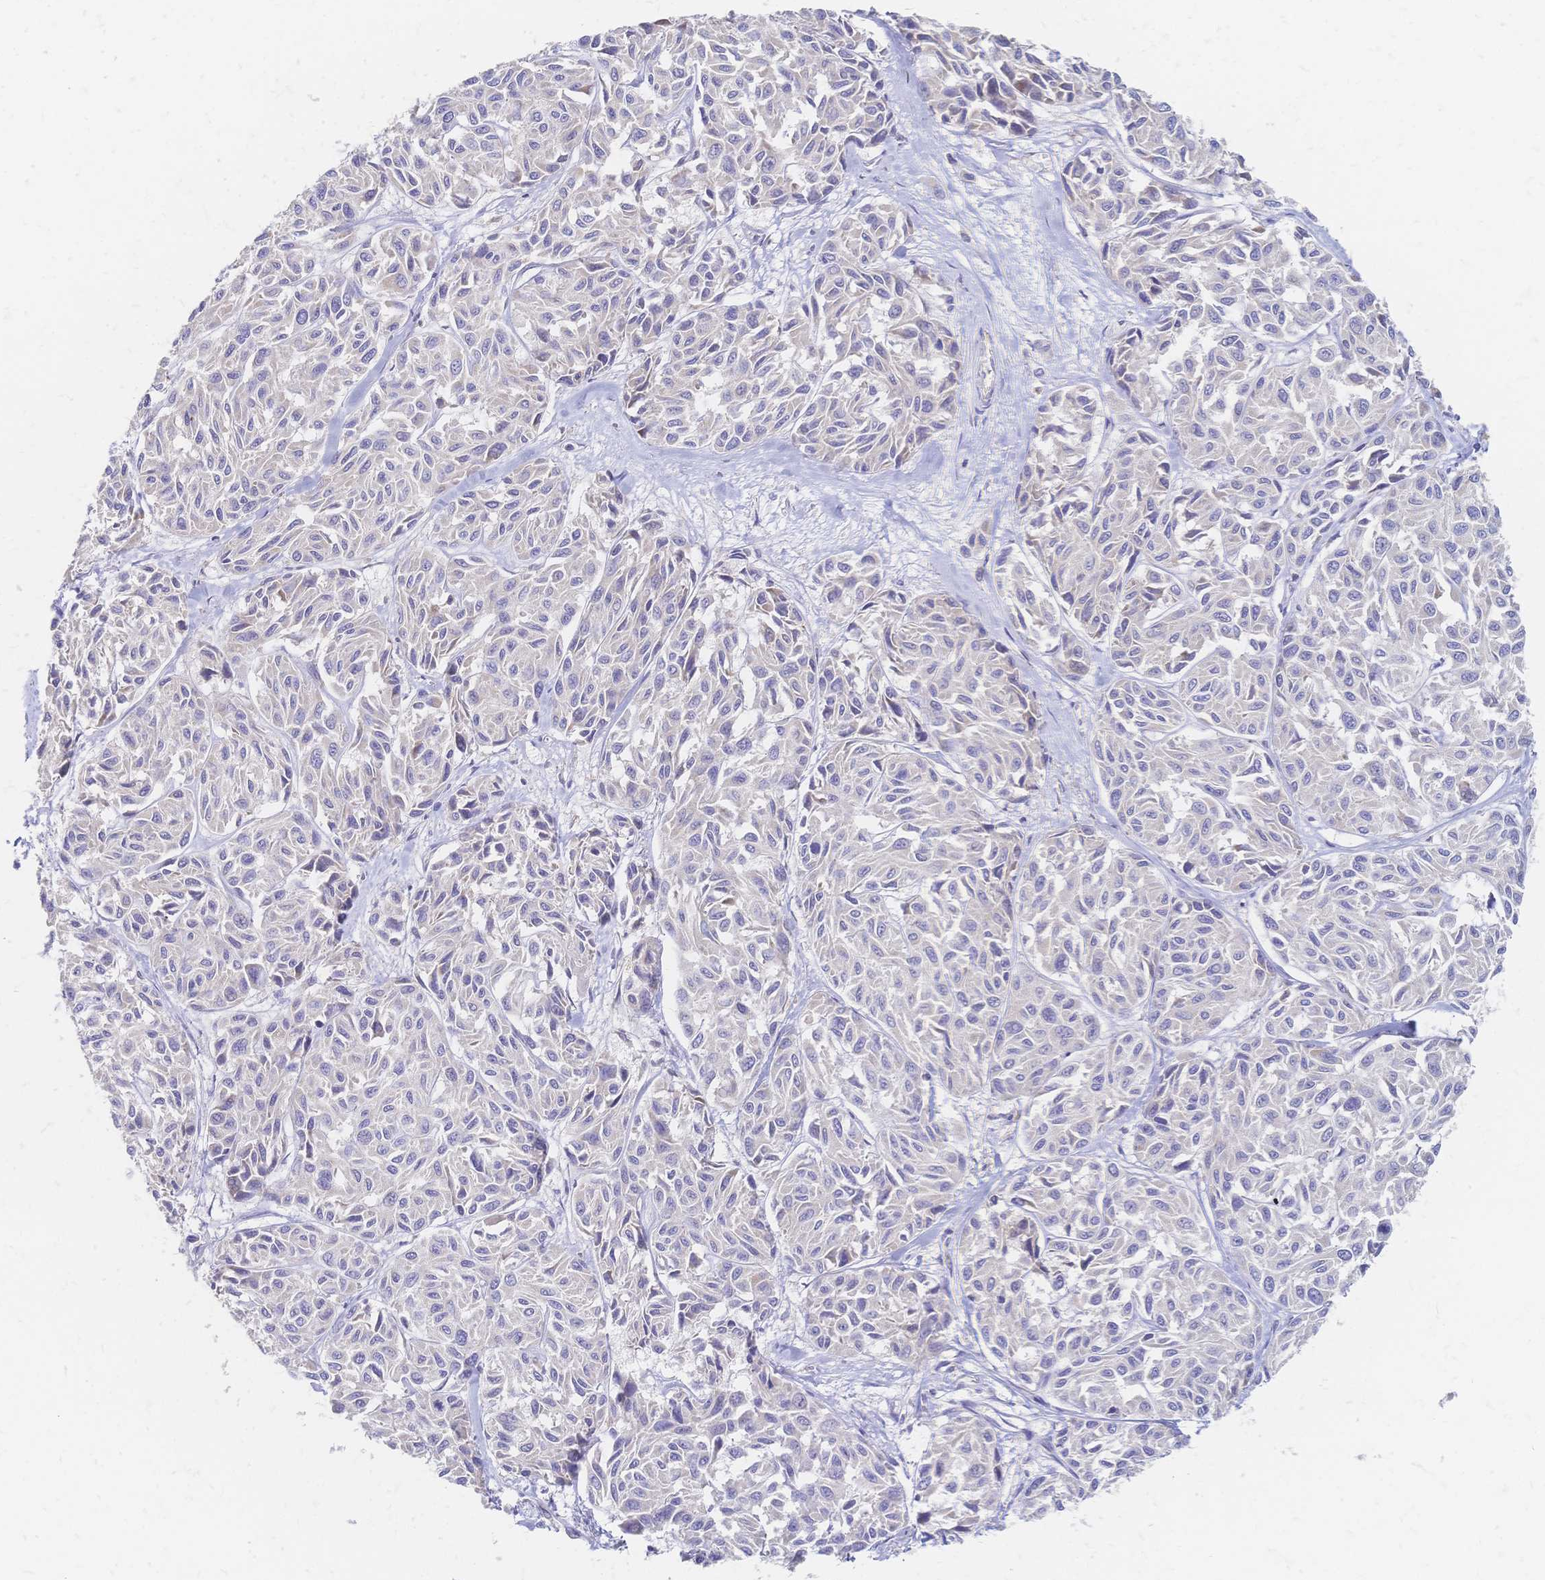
{"staining": {"intensity": "negative", "quantity": "none", "location": "none"}, "tissue": "melanoma", "cell_type": "Tumor cells", "image_type": "cancer", "snomed": [{"axis": "morphology", "description": "Malignant melanoma, NOS"}, {"axis": "topography", "description": "Skin"}], "caption": "This micrograph is of malignant melanoma stained with IHC to label a protein in brown with the nuclei are counter-stained blue. There is no staining in tumor cells. (Immunohistochemistry, brightfield microscopy, high magnification).", "gene": "VWC2L", "patient": {"sex": "female", "age": 66}}